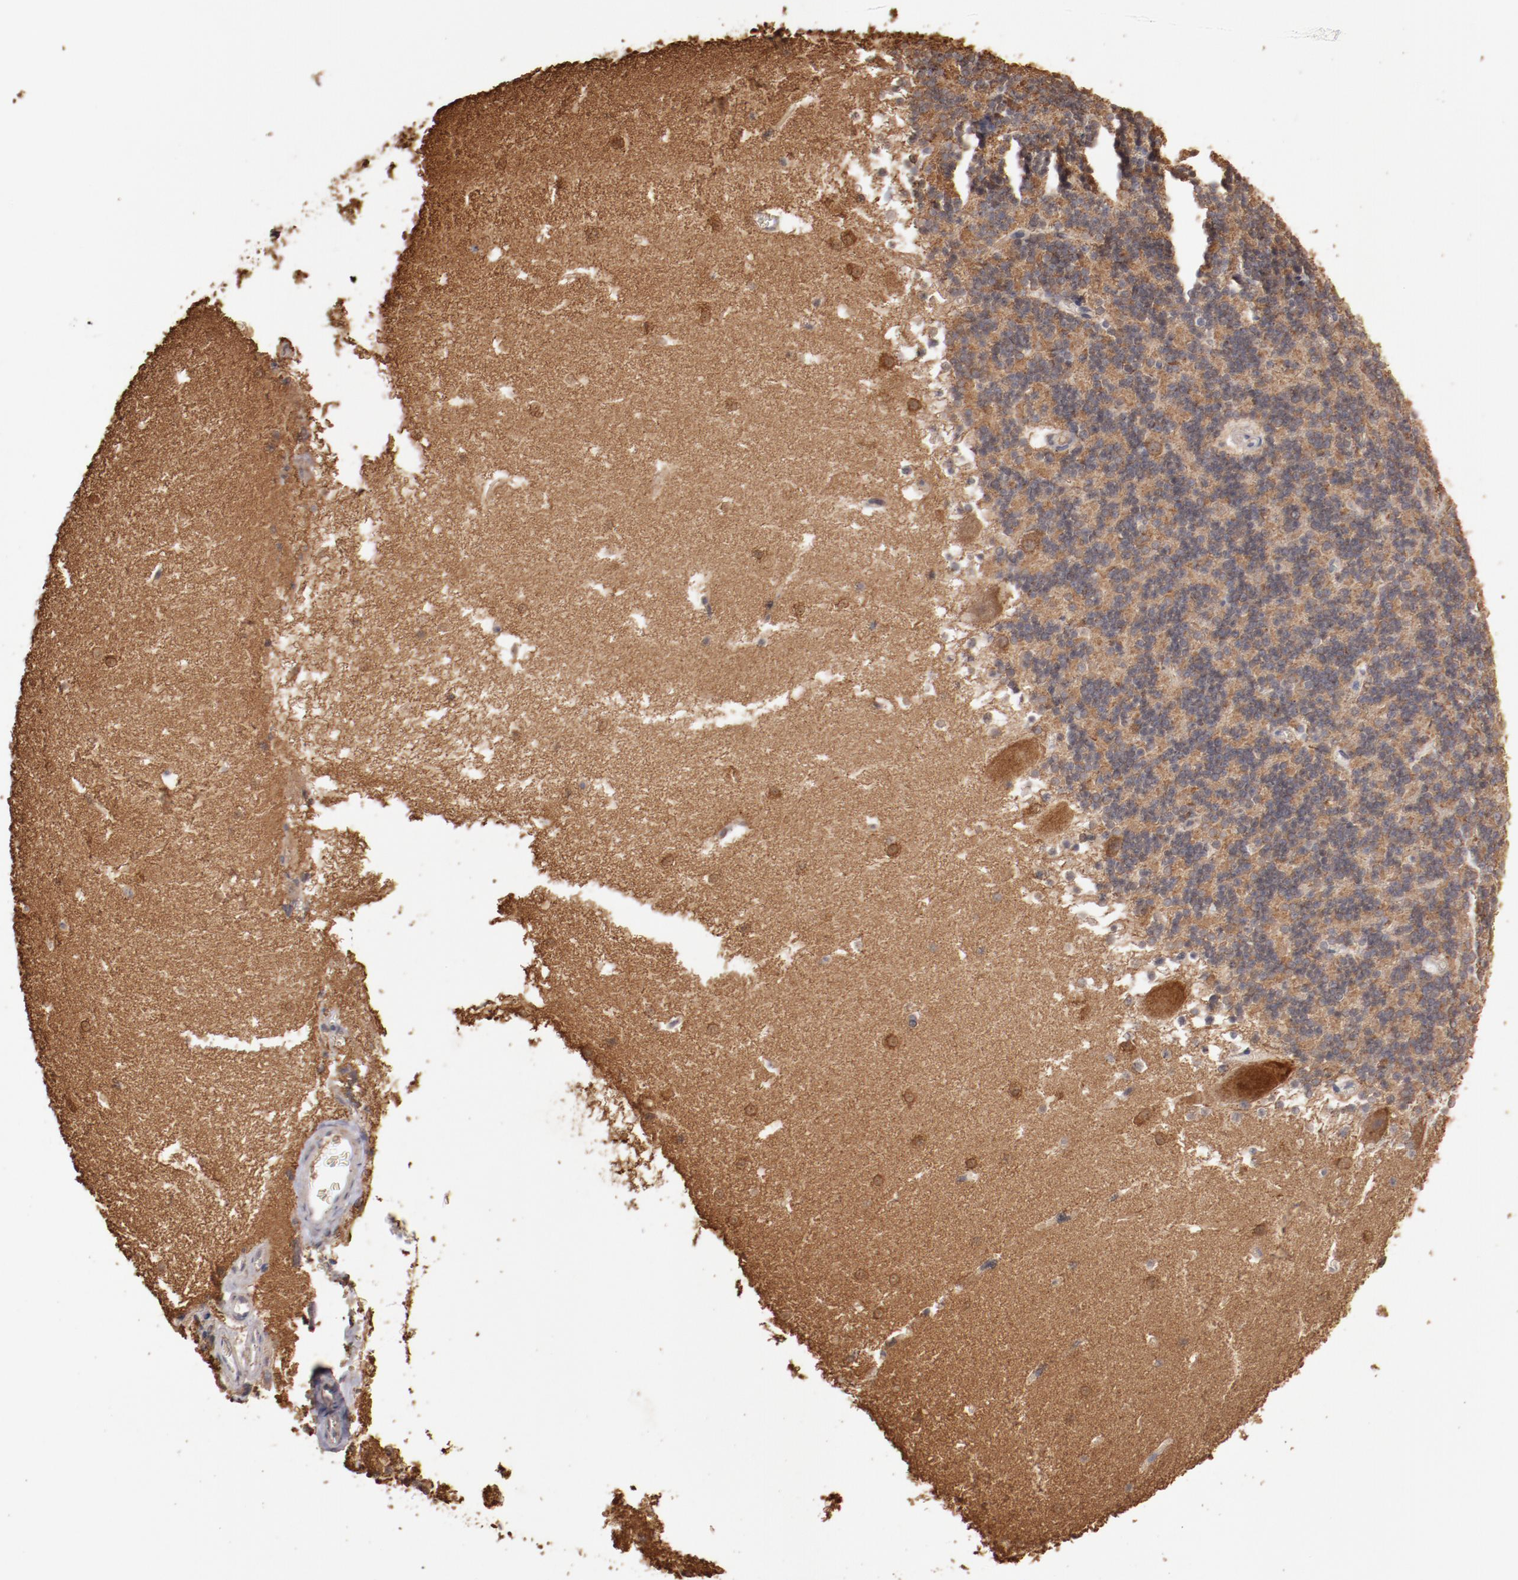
{"staining": {"intensity": "moderate", "quantity": ">75%", "location": "cytoplasmic/membranous"}, "tissue": "cerebellum", "cell_type": "Cells in granular layer", "image_type": "normal", "snomed": [{"axis": "morphology", "description": "Normal tissue, NOS"}, {"axis": "topography", "description": "Cerebellum"}], "caption": "Brown immunohistochemical staining in benign cerebellum shows moderate cytoplasmic/membranous staining in approximately >75% of cells in granular layer. Using DAB (brown) and hematoxylin (blue) stains, captured at high magnification using brightfield microscopy.", "gene": "LRRC75B", "patient": {"sex": "male", "age": 45}}